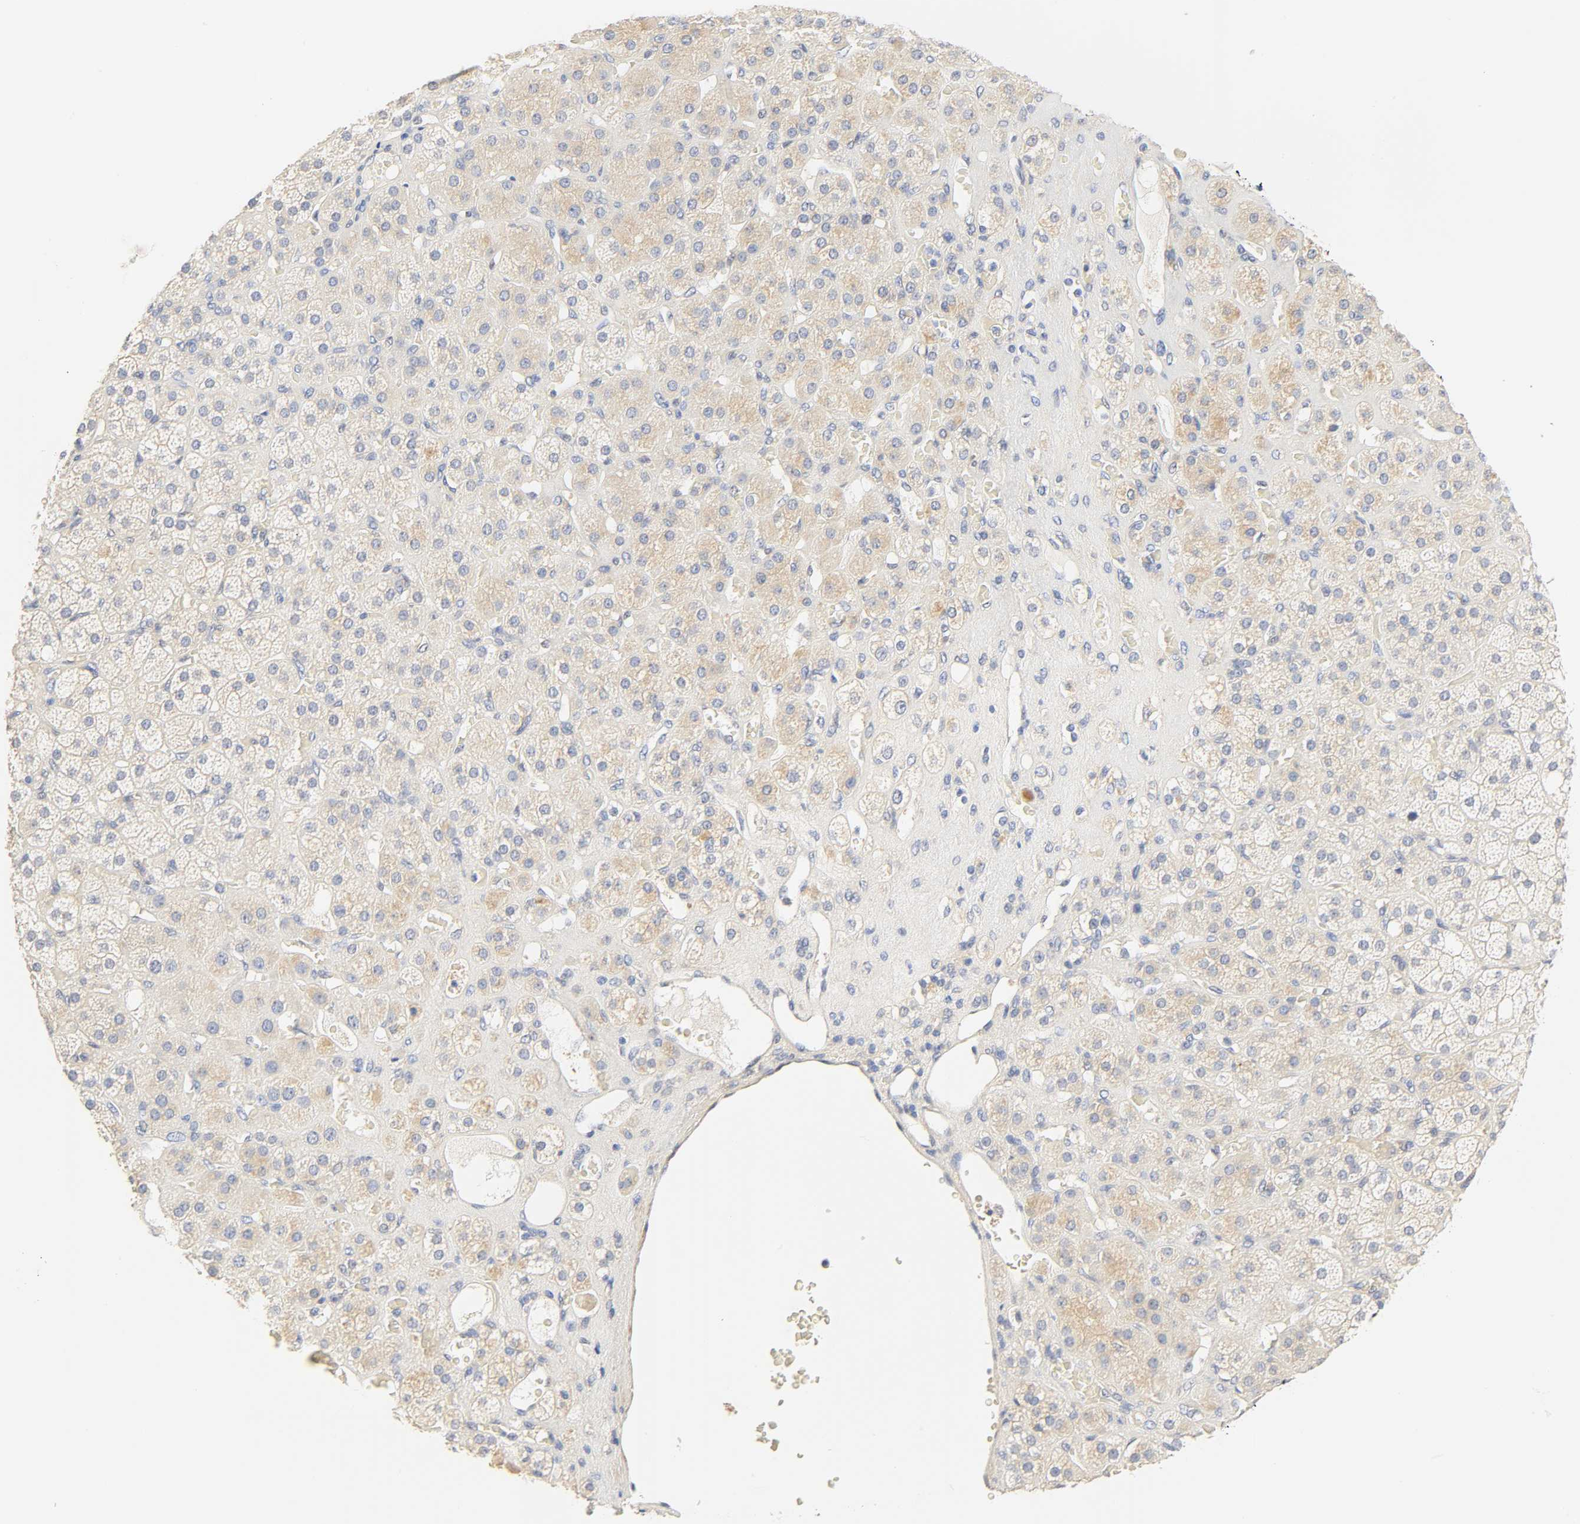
{"staining": {"intensity": "negative", "quantity": "none", "location": "none"}, "tissue": "adrenal gland", "cell_type": "Glandular cells", "image_type": "normal", "snomed": [{"axis": "morphology", "description": "Normal tissue, NOS"}, {"axis": "topography", "description": "Adrenal gland"}], "caption": "The immunohistochemistry (IHC) micrograph has no significant expression in glandular cells of adrenal gland. (DAB (3,3'-diaminobenzidine) IHC visualized using brightfield microscopy, high magnification).", "gene": "BORCS8", "patient": {"sex": "female", "age": 71}}